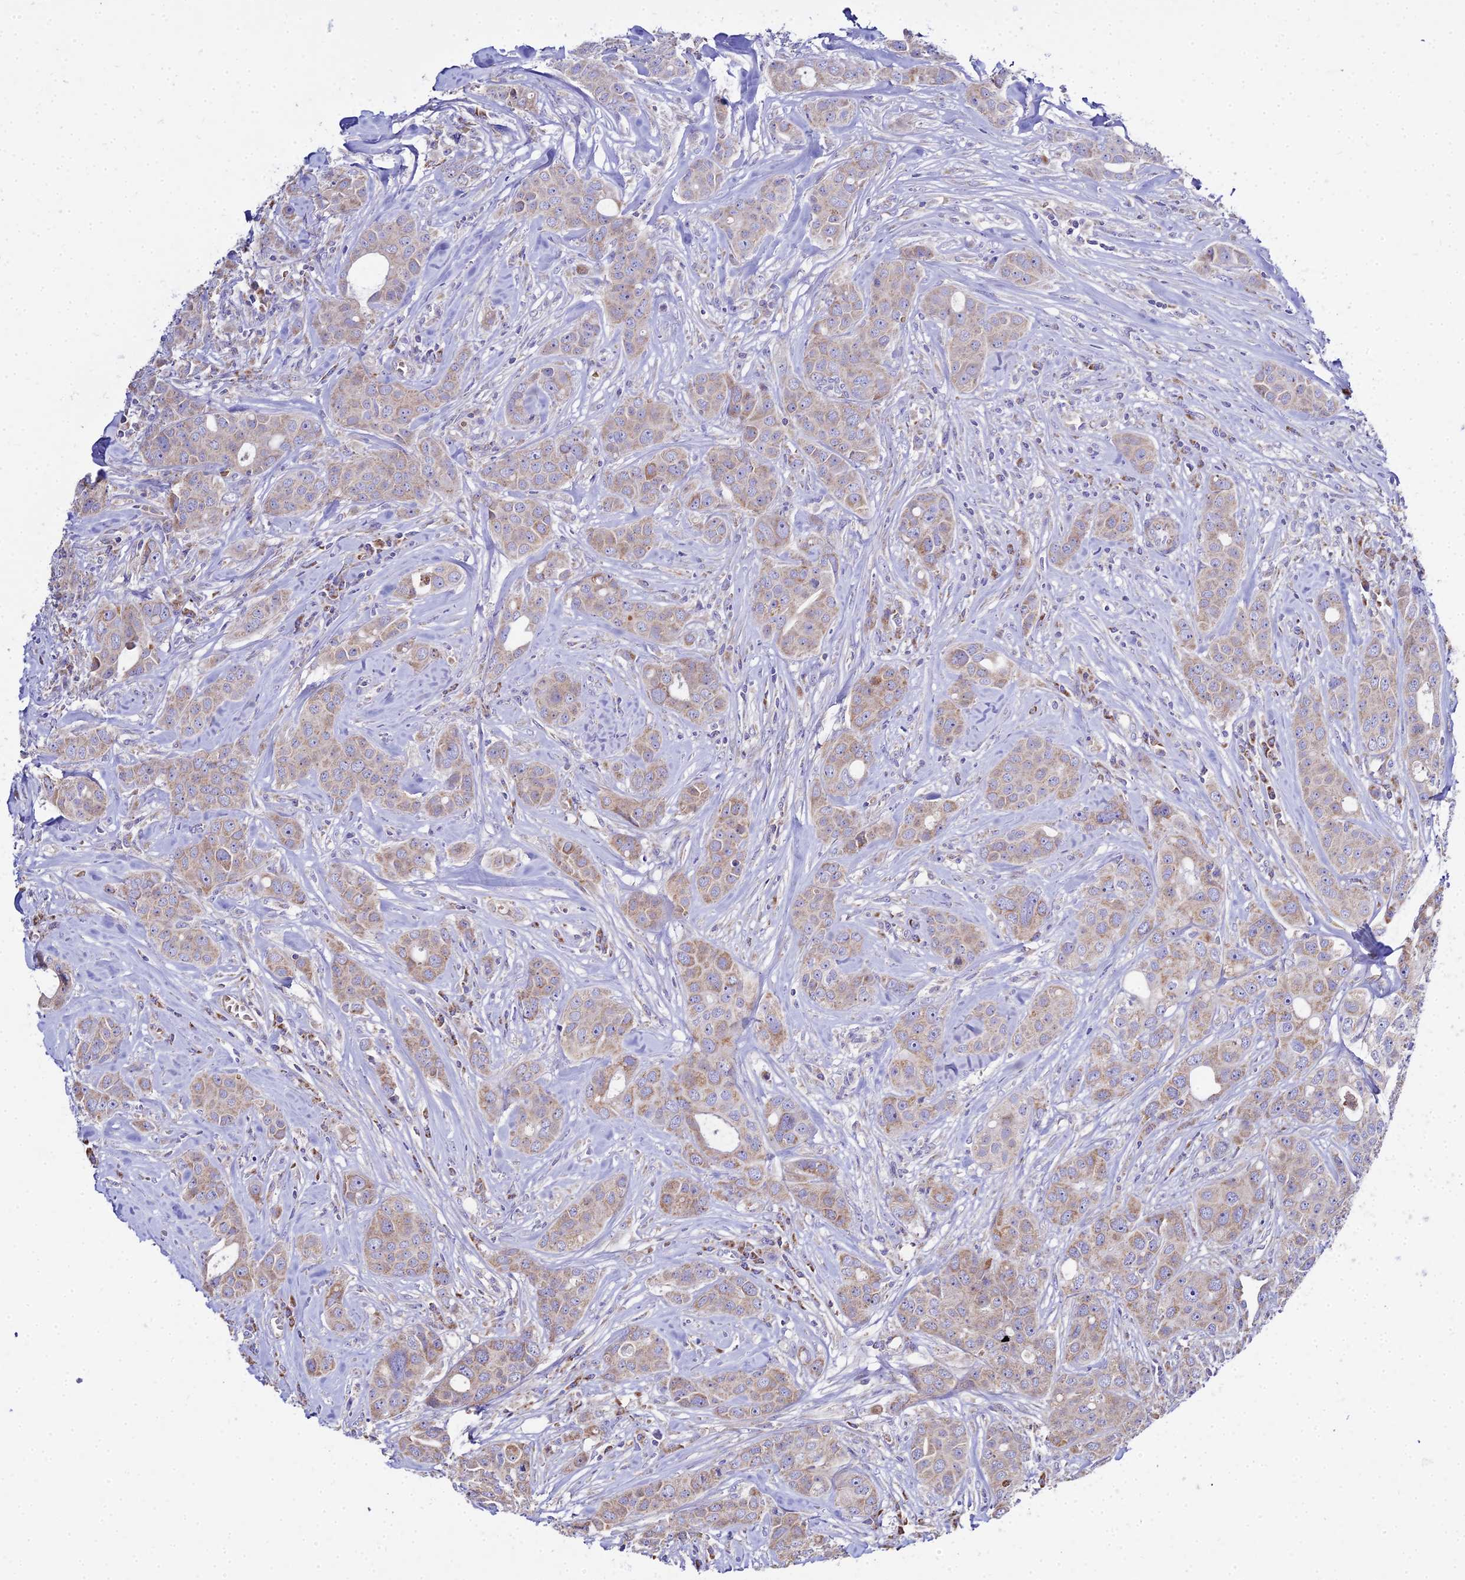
{"staining": {"intensity": "weak", "quantity": "25%-75%", "location": "cytoplasmic/membranous"}, "tissue": "breast cancer", "cell_type": "Tumor cells", "image_type": "cancer", "snomed": [{"axis": "morphology", "description": "Duct carcinoma"}, {"axis": "topography", "description": "Breast"}], "caption": "An immunohistochemistry histopathology image of neoplastic tissue is shown. Protein staining in brown highlights weak cytoplasmic/membranous positivity in breast cancer within tumor cells.", "gene": "TYW5", "patient": {"sex": "female", "age": 43}}